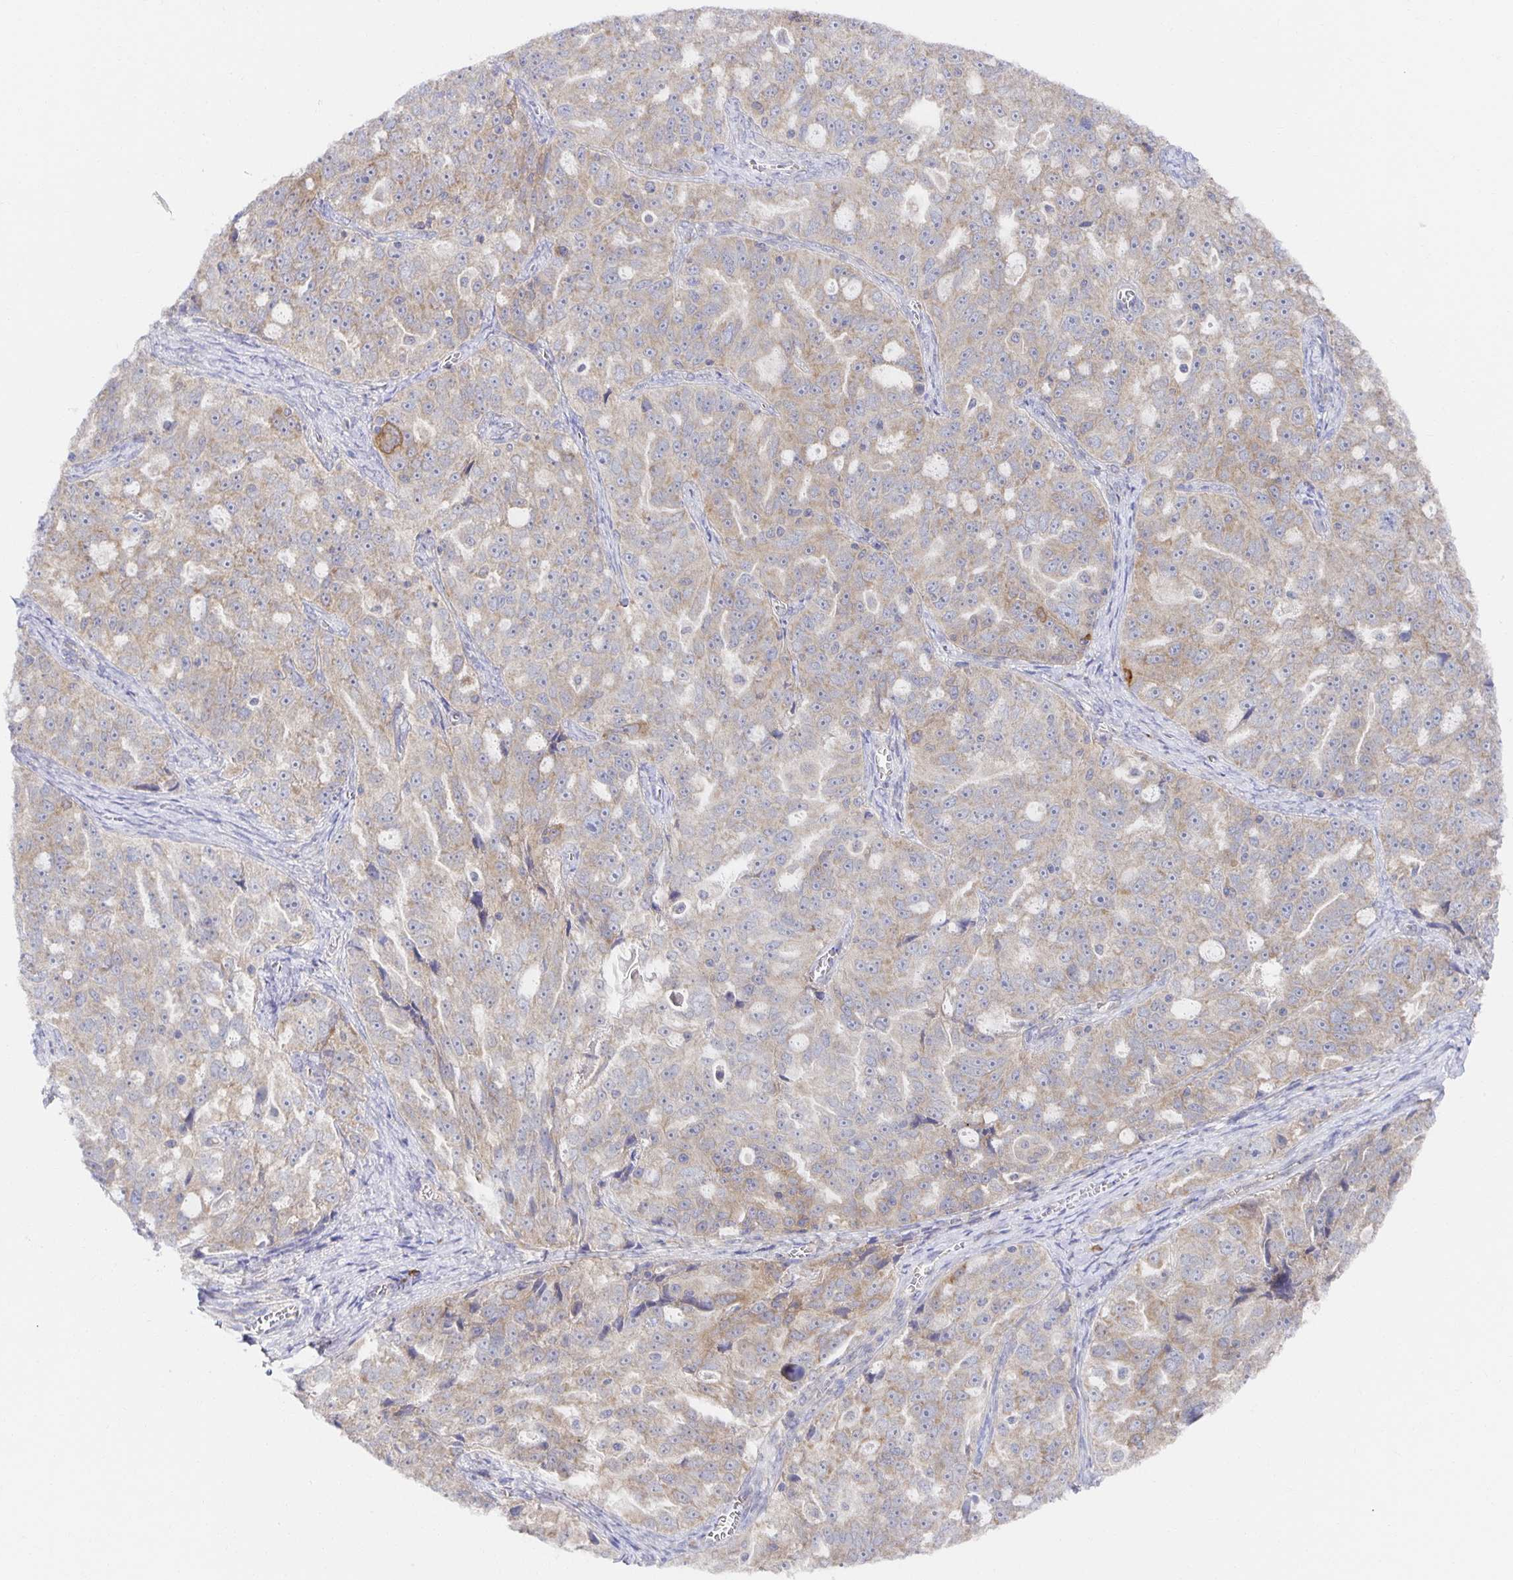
{"staining": {"intensity": "weak", "quantity": "25%-75%", "location": "cytoplasmic/membranous"}, "tissue": "ovarian cancer", "cell_type": "Tumor cells", "image_type": "cancer", "snomed": [{"axis": "morphology", "description": "Cystadenocarcinoma, serous, NOS"}, {"axis": "topography", "description": "Ovary"}], "caption": "Immunohistochemical staining of human ovarian cancer displays low levels of weak cytoplasmic/membranous staining in approximately 25%-75% of tumor cells.", "gene": "BAD", "patient": {"sex": "female", "age": 51}}